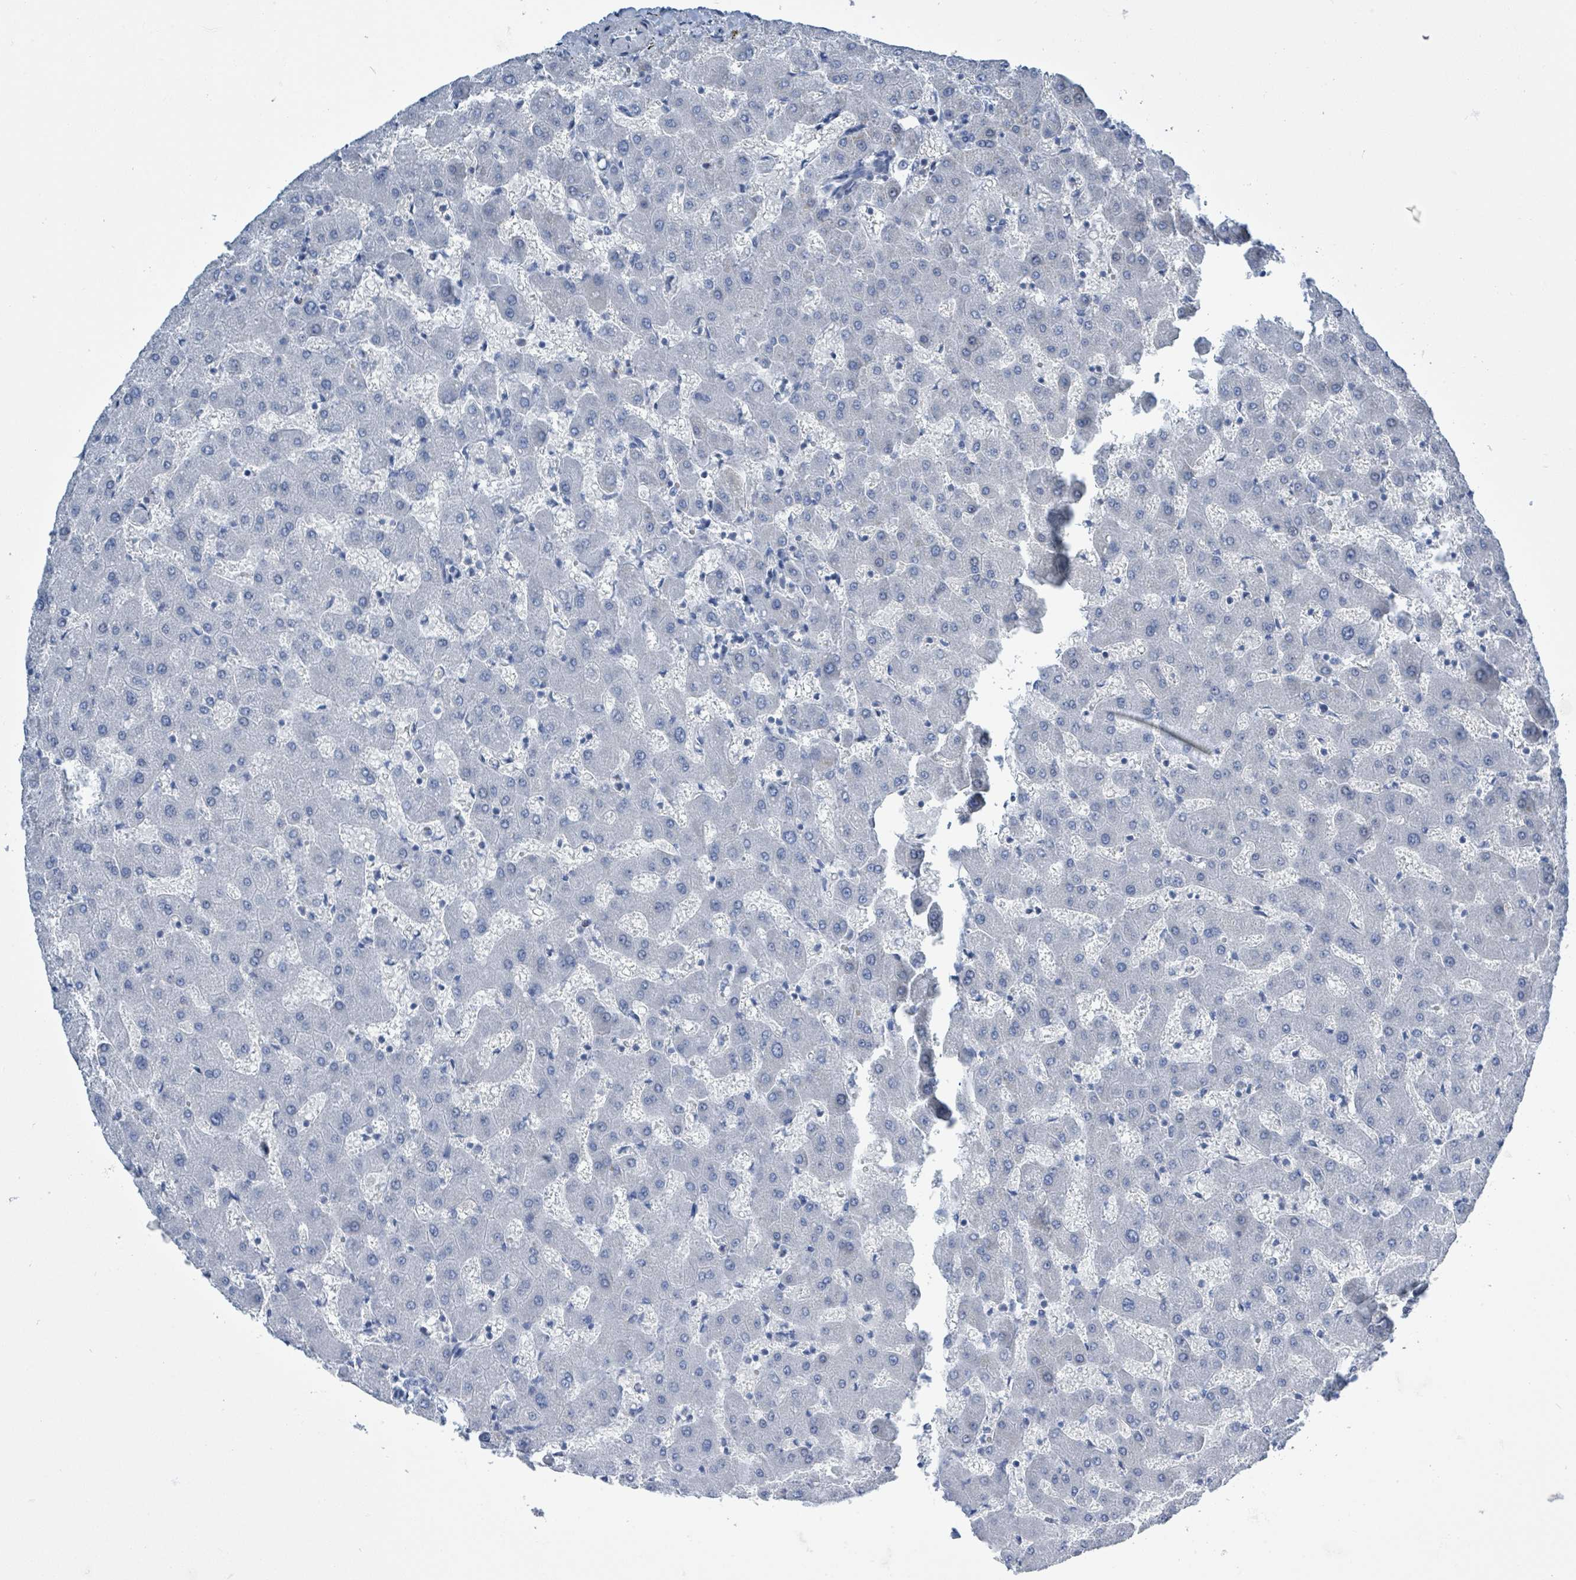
{"staining": {"intensity": "negative", "quantity": "none", "location": "none"}, "tissue": "liver", "cell_type": "Cholangiocytes", "image_type": "normal", "snomed": [{"axis": "morphology", "description": "Normal tissue, NOS"}, {"axis": "topography", "description": "Liver"}], "caption": "This is an IHC image of unremarkable liver. There is no staining in cholangiocytes.", "gene": "DGKZ", "patient": {"sex": "female", "age": 63}}